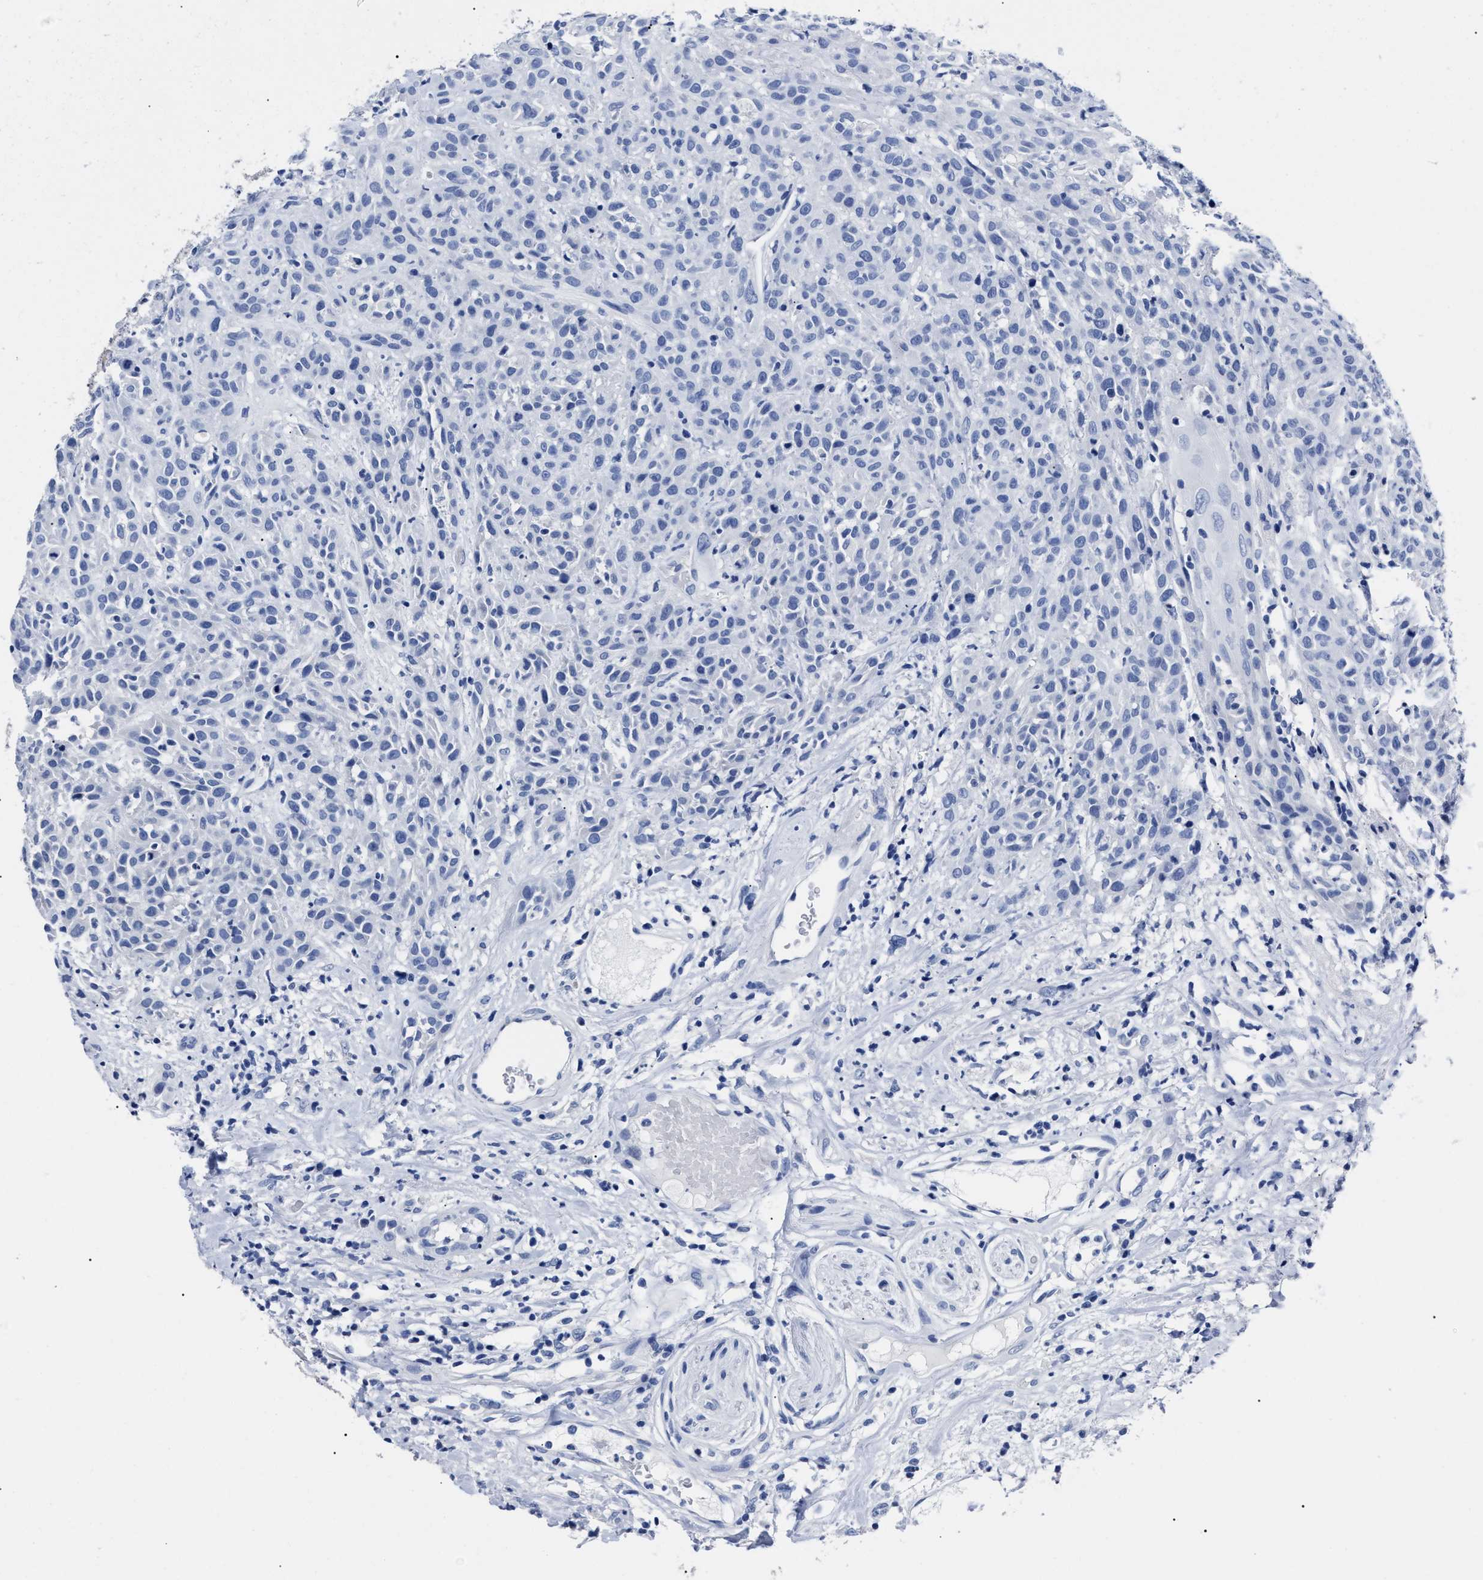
{"staining": {"intensity": "negative", "quantity": "none", "location": "none"}, "tissue": "head and neck cancer", "cell_type": "Tumor cells", "image_type": "cancer", "snomed": [{"axis": "morphology", "description": "Normal tissue, NOS"}, {"axis": "morphology", "description": "Squamous cell carcinoma, NOS"}, {"axis": "topography", "description": "Cartilage tissue"}, {"axis": "topography", "description": "Head-Neck"}], "caption": "Tumor cells show no significant staining in squamous cell carcinoma (head and neck).", "gene": "ALPG", "patient": {"sex": "male", "age": 62}}